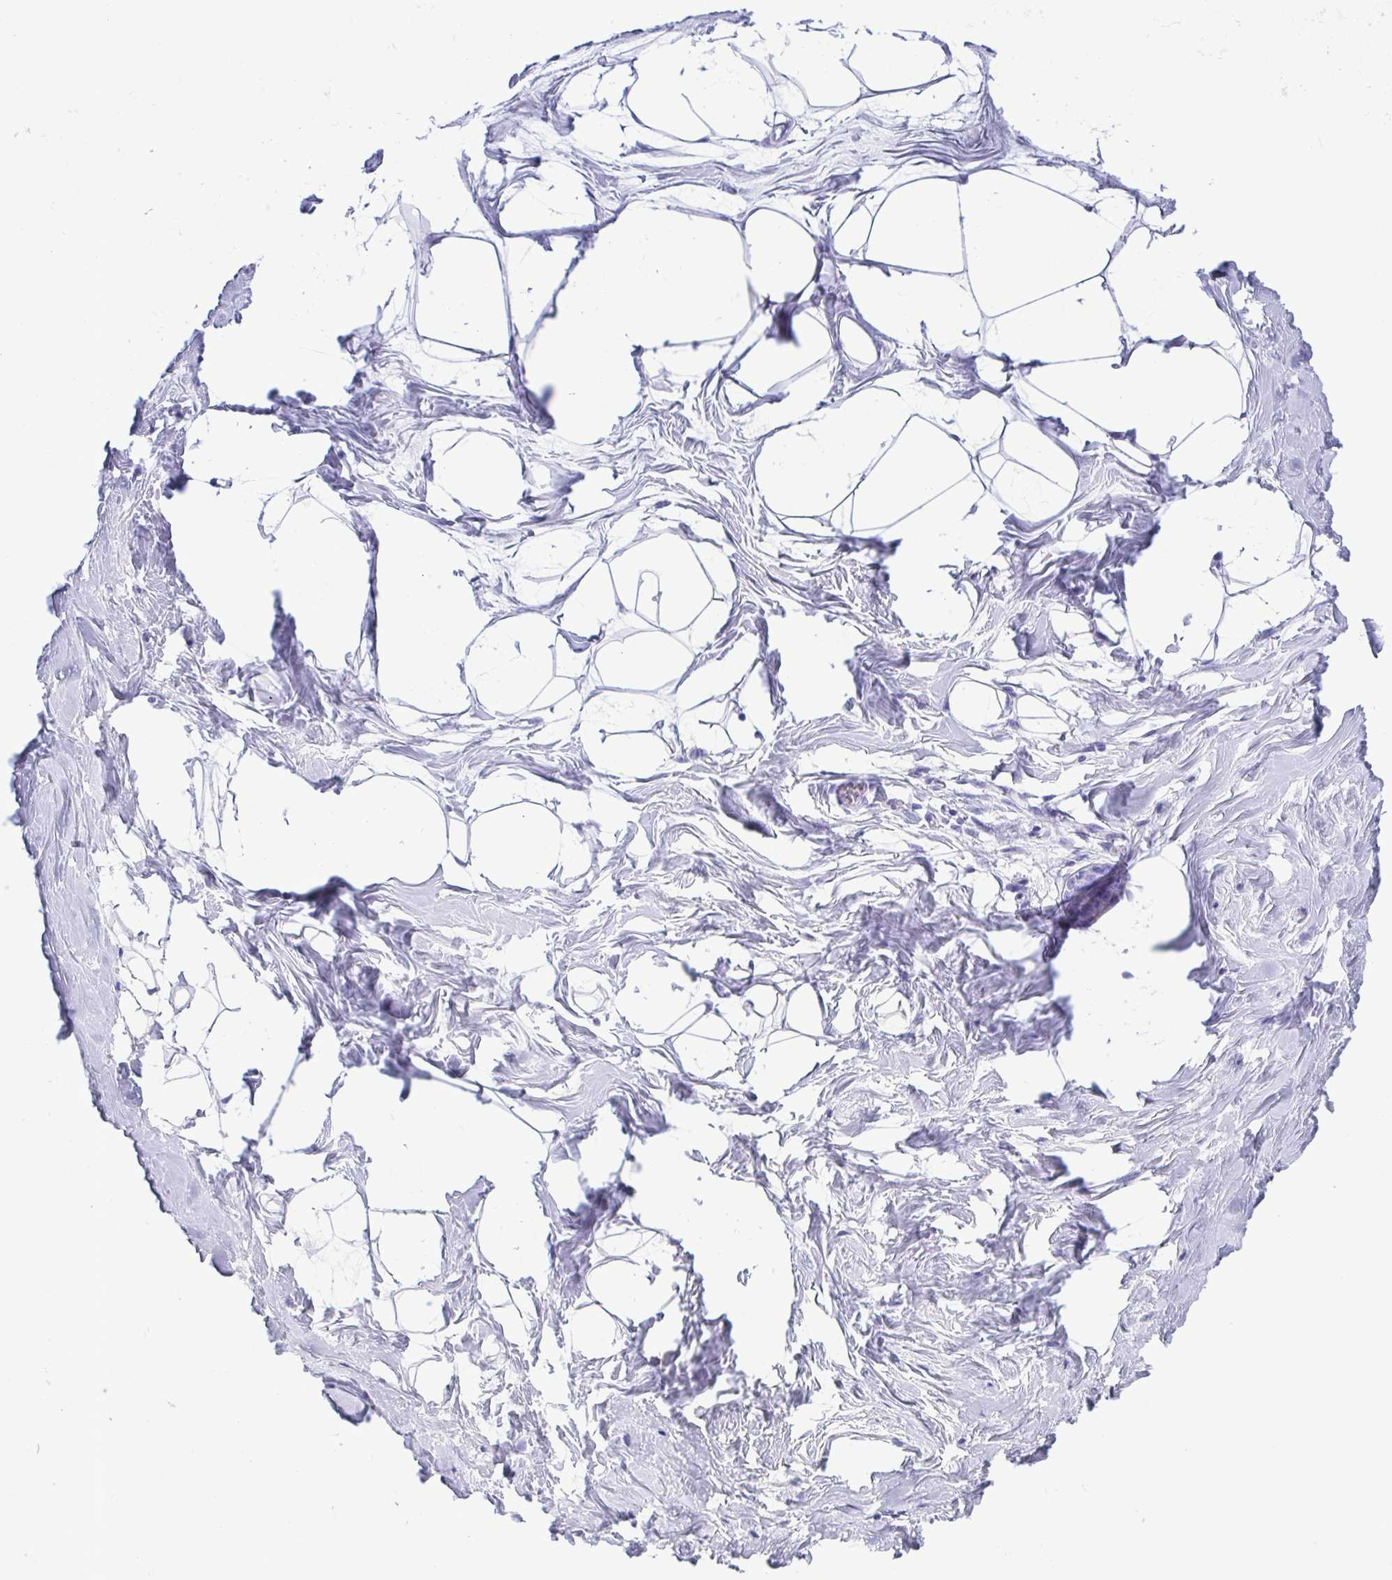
{"staining": {"intensity": "negative", "quantity": "none", "location": "none"}, "tissue": "breast", "cell_type": "Adipocytes", "image_type": "normal", "snomed": [{"axis": "morphology", "description": "Normal tissue, NOS"}, {"axis": "topography", "description": "Breast"}], "caption": "Immunohistochemical staining of benign breast reveals no significant staining in adipocytes. (DAB (3,3'-diaminobenzidine) immunohistochemistry with hematoxylin counter stain).", "gene": "TSPY10", "patient": {"sex": "female", "age": 45}}